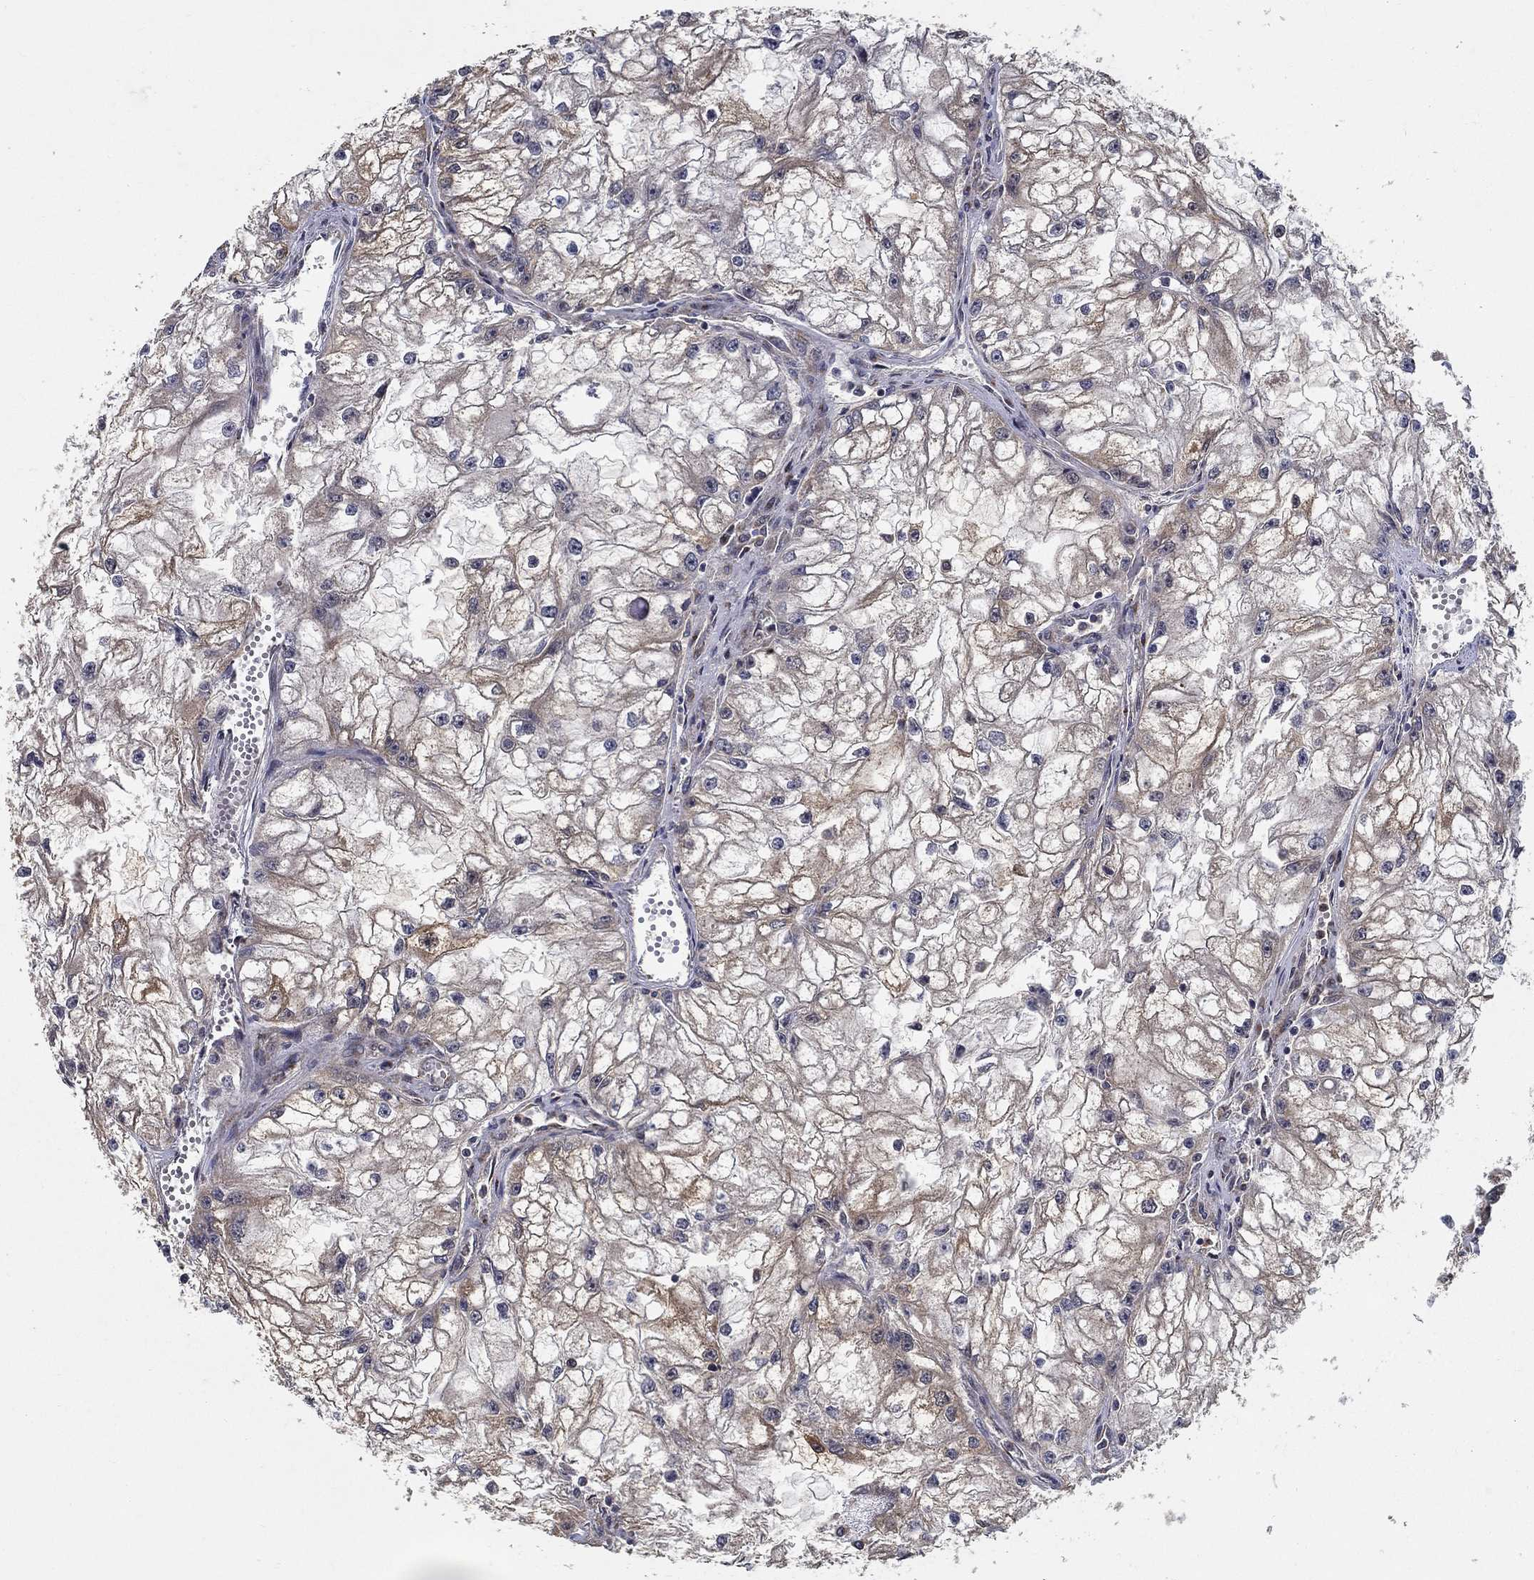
{"staining": {"intensity": "weak", "quantity": "25%-75%", "location": "cytoplasmic/membranous"}, "tissue": "renal cancer", "cell_type": "Tumor cells", "image_type": "cancer", "snomed": [{"axis": "morphology", "description": "Adenocarcinoma, NOS"}, {"axis": "topography", "description": "Kidney"}], "caption": "This image reveals renal cancer stained with immunohistochemistry (IHC) to label a protein in brown. The cytoplasmic/membranous of tumor cells show weak positivity for the protein. Nuclei are counter-stained blue.", "gene": "ZNF594", "patient": {"sex": "male", "age": 59}}